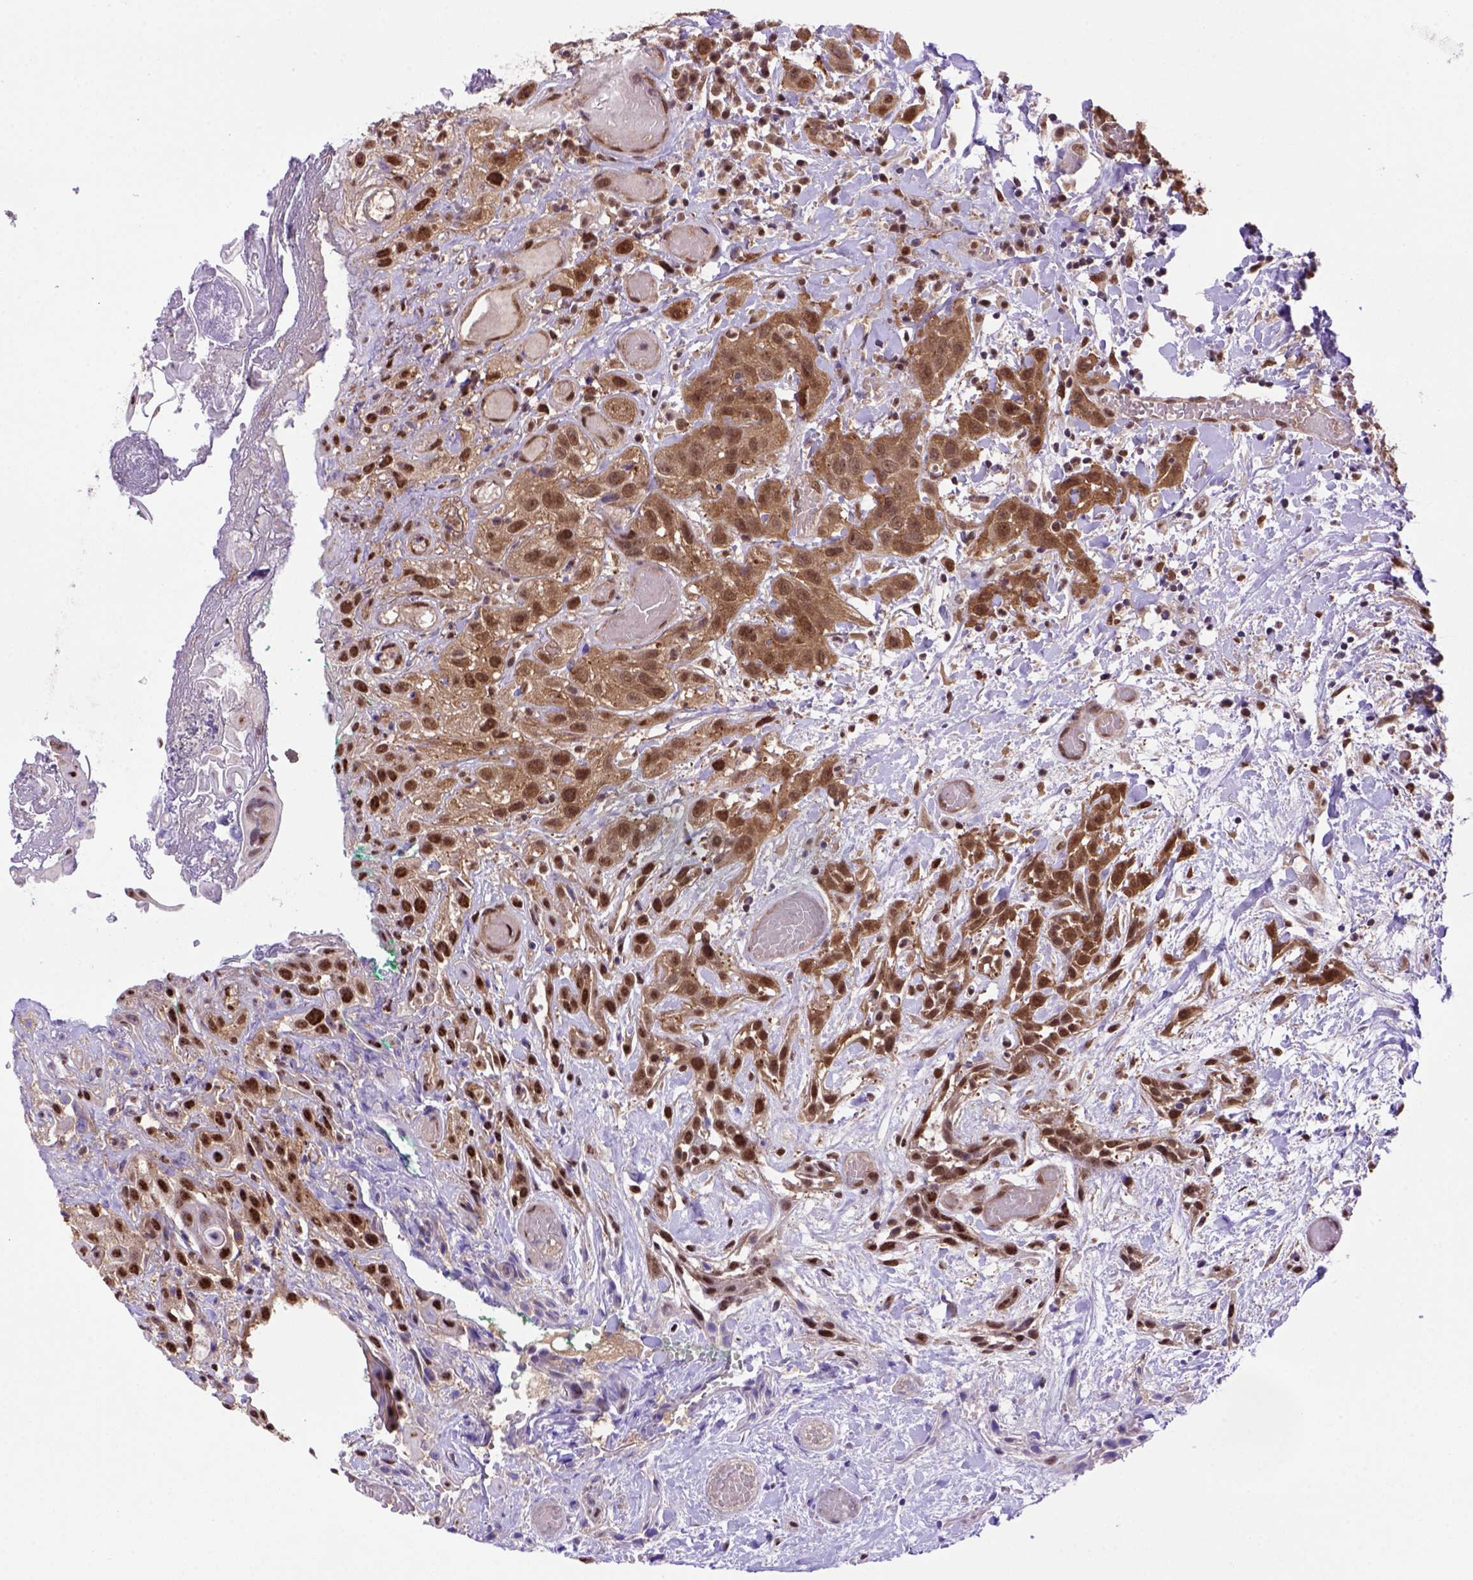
{"staining": {"intensity": "strong", "quantity": ">75%", "location": "cytoplasmic/membranous,nuclear"}, "tissue": "head and neck cancer", "cell_type": "Tumor cells", "image_type": "cancer", "snomed": [{"axis": "morphology", "description": "Normal tissue, NOS"}, {"axis": "morphology", "description": "Squamous cell carcinoma, NOS"}, {"axis": "topography", "description": "Oral tissue"}, {"axis": "topography", "description": "Salivary gland"}, {"axis": "topography", "description": "Head-Neck"}], "caption": "This is an image of immunohistochemistry staining of head and neck squamous cell carcinoma, which shows strong expression in the cytoplasmic/membranous and nuclear of tumor cells.", "gene": "PSMC2", "patient": {"sex": "female", "age": 62}}